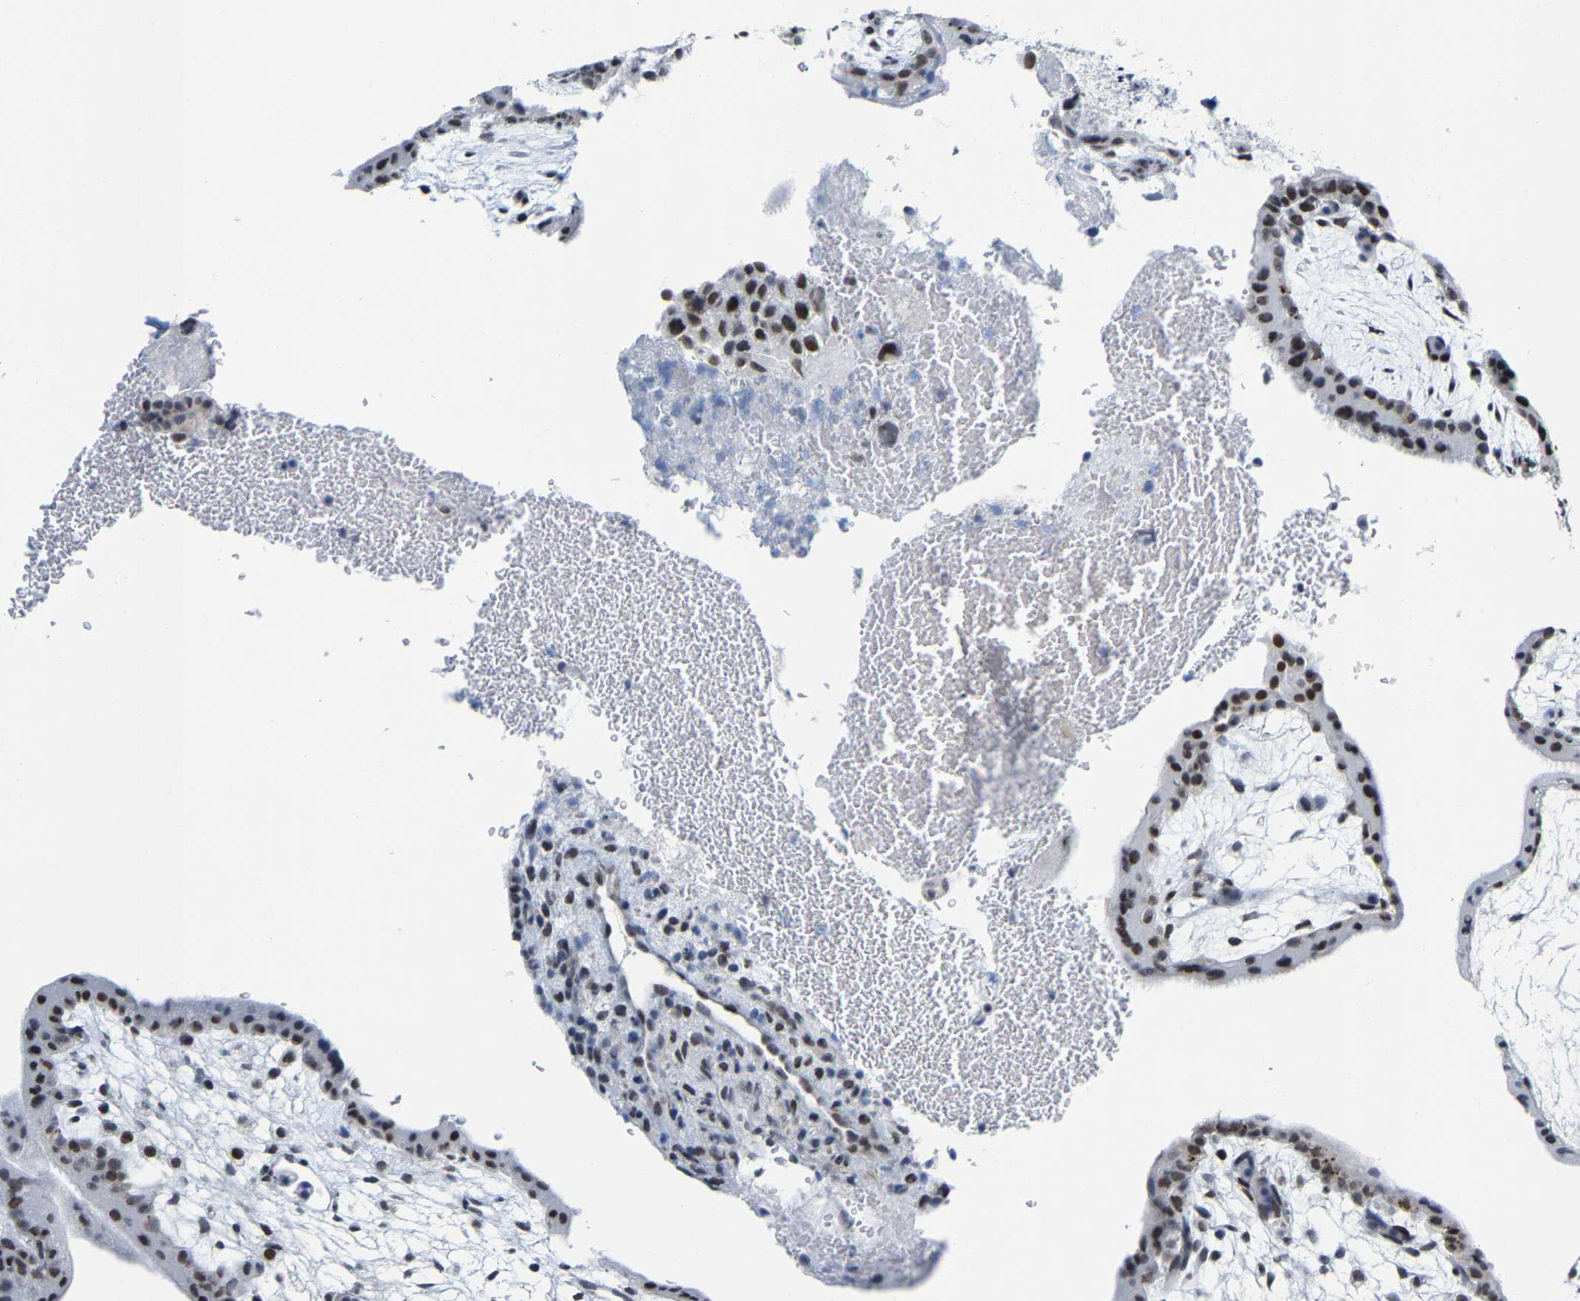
{"staining": {"intensity": "moderate", "quantity": ">75%", "location": "nuclear"}, "tissue": "placenta", "cell_type": "Decidual cells", "image_type": "normal", "snomed": [{"axis": "morphology", "description": "Normal tissue, NOS"}, {"axis": "topography", "description": "Placenta"}], "caption": "A brown stain shows moderate nuclear positivity of a protein in decidual cells of unremarkable human placenta. The protein of interest is shown in brown color, while the nuclei are stained blue.", "gene": "FAM180A", "patient": {"sex": "female", "age": 35}}